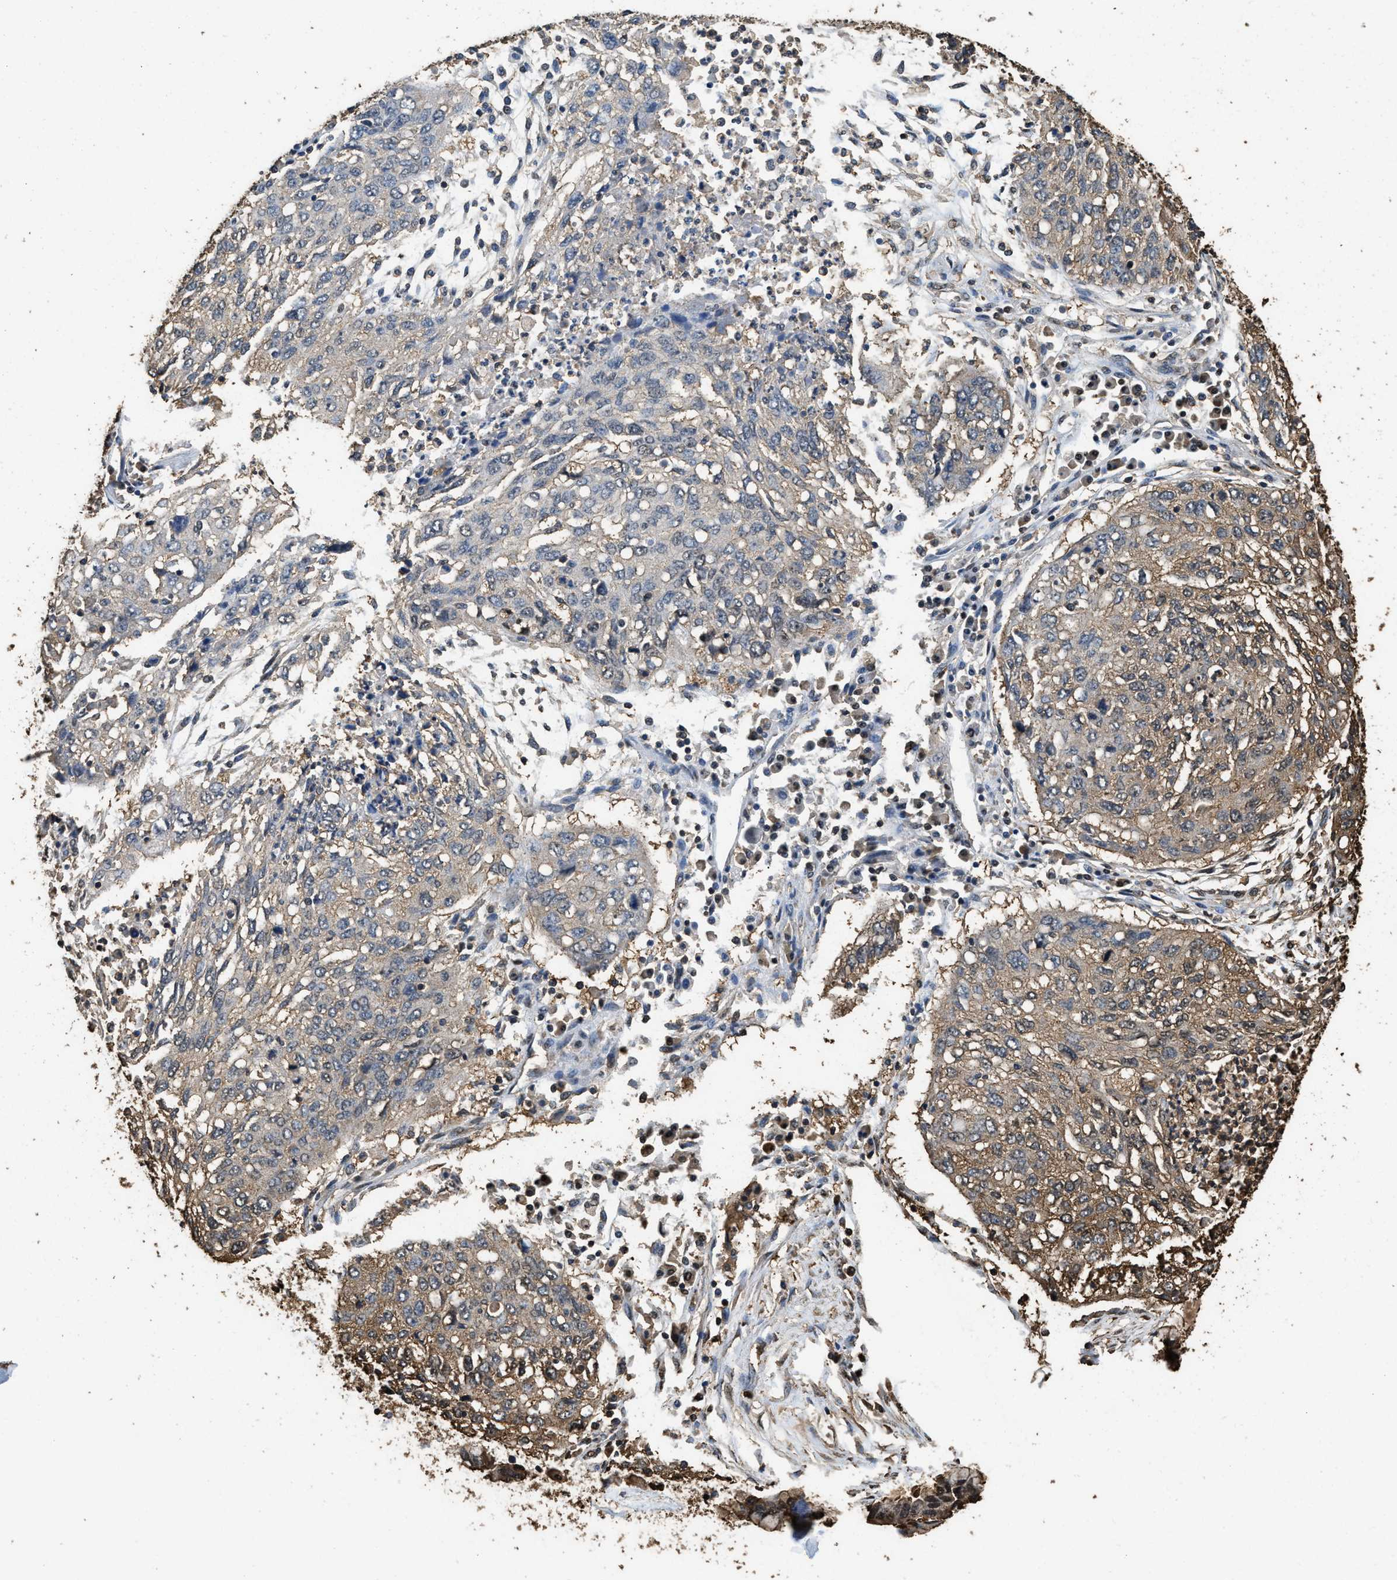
{"staining": {"intensity": "weak", "quantity": "25%-75%", "location": "cytoplasmic/membranous"}, "tissue": "lung cancer", "cell_type": "Tumor cells", "image_type": "cancer", "snomed": [{"axis": "morphology", "description": "Squamous cell carcinoma, NOS"}, {"axis": "topography", "description": "Lung"}], "caption": "This is an image of IHC staining of lung squamous cell carcinoma, which shows weak expression in the cytoplasmic/membranous of tumor cells.", "gene": "GAPDH", "patient": {"sex": "female", "age": 63}}